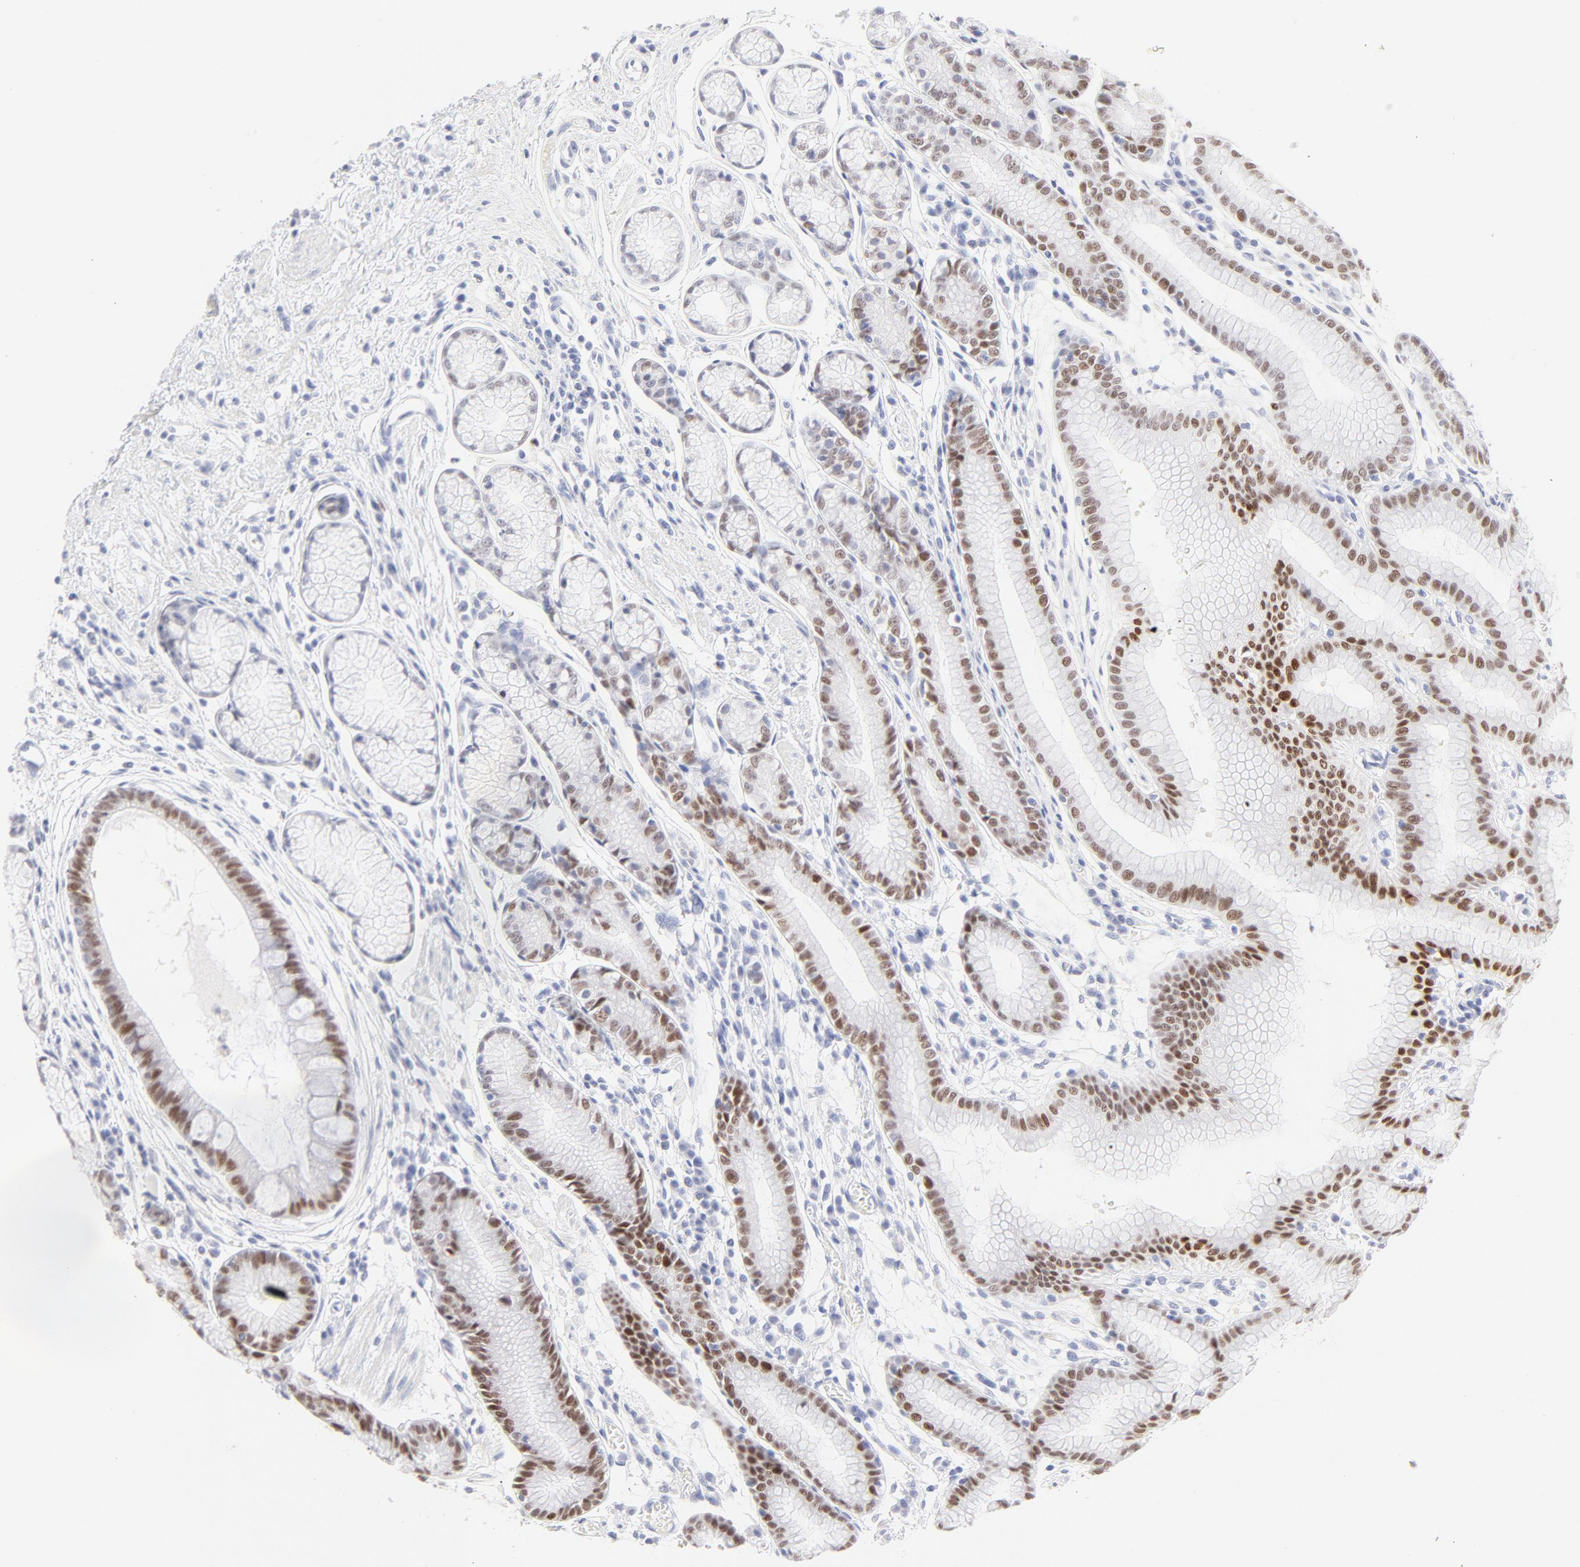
{"staining": {"intensity": "moderate", "quantity": "25%-75%", "location": "nuclear"}, "tissue": "stomach", "cell_type": "Glandular cells", "image_type": "normal", "snomed": [{"axis": "morphology", "description": "Normal tissue, NOS"}, {"axis": "morphology", "description": "Inflammation, NOS"}, {"axis": "topography", "description": "Stomach, lower"}], "caption": "Protein expression analysis of normal stomach exhibits moderate nuclear positivity in approximately 25%-75% of glandular cells. The protein of interest is shown in brown color, while the nuclei are stained blue.", "gene": "ELF3", "patient": {"sex": "male", "age": 59}}